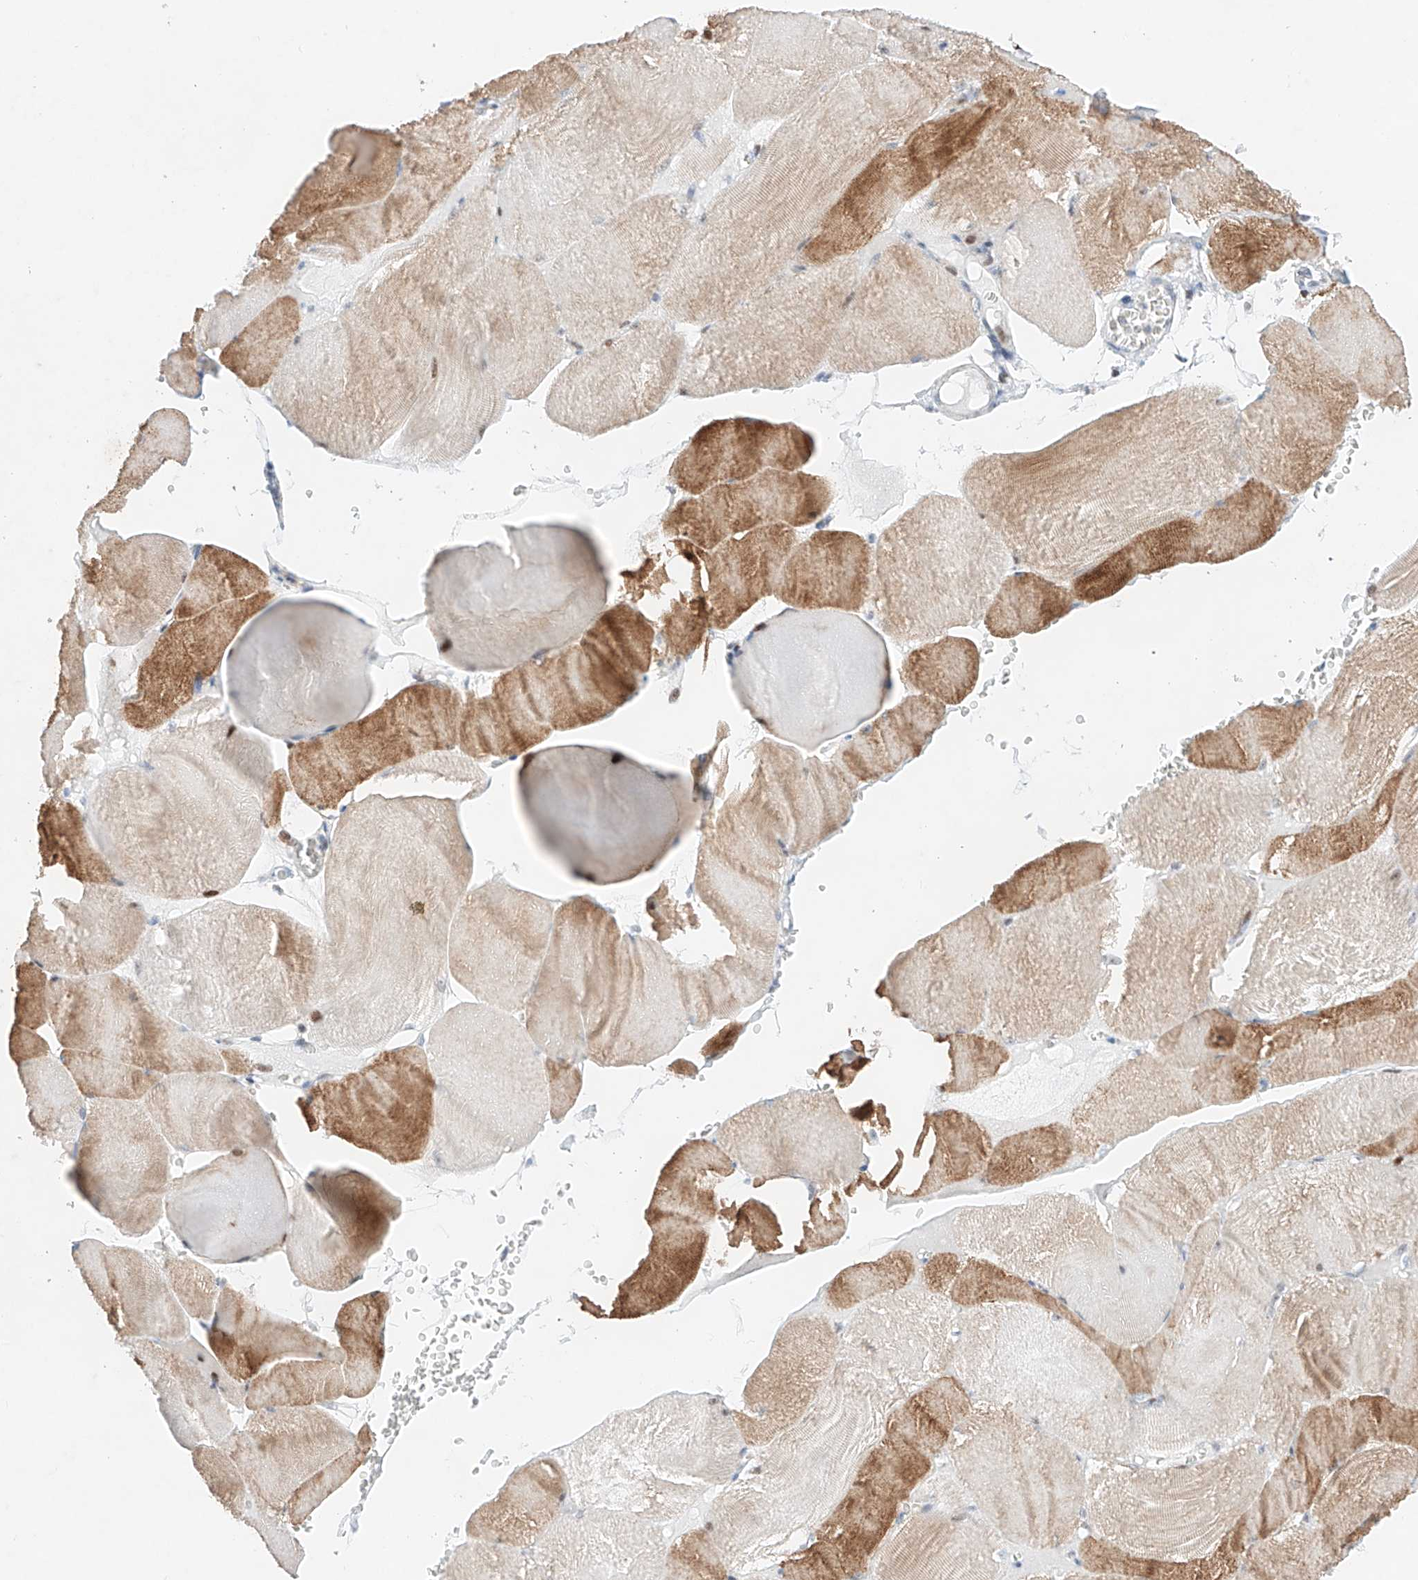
{"staining": {"intensity": "moderate", "quantity": ">75%", "location": "cytoplasmic/membranous"}, "tissue": "skeletal muscle", "cell_type": "Myocytes", "image_type": "normal", "snomed": [{"axis": "morphology", "description": "Normal tissue, NOS"}, {"axis": "morphology", "description": "Basal cell carcinoma"}, {"axis": "topography", "description": "Skeletal muscle"}], "caption": "Moderate cytoplasmic/membranous staining for a protein is present in about >75% of myocytes of unremarkable skeletal muscle using IHC.", "gene": "NT5C3B", "patient": {"sex": "female", "age": 64}}